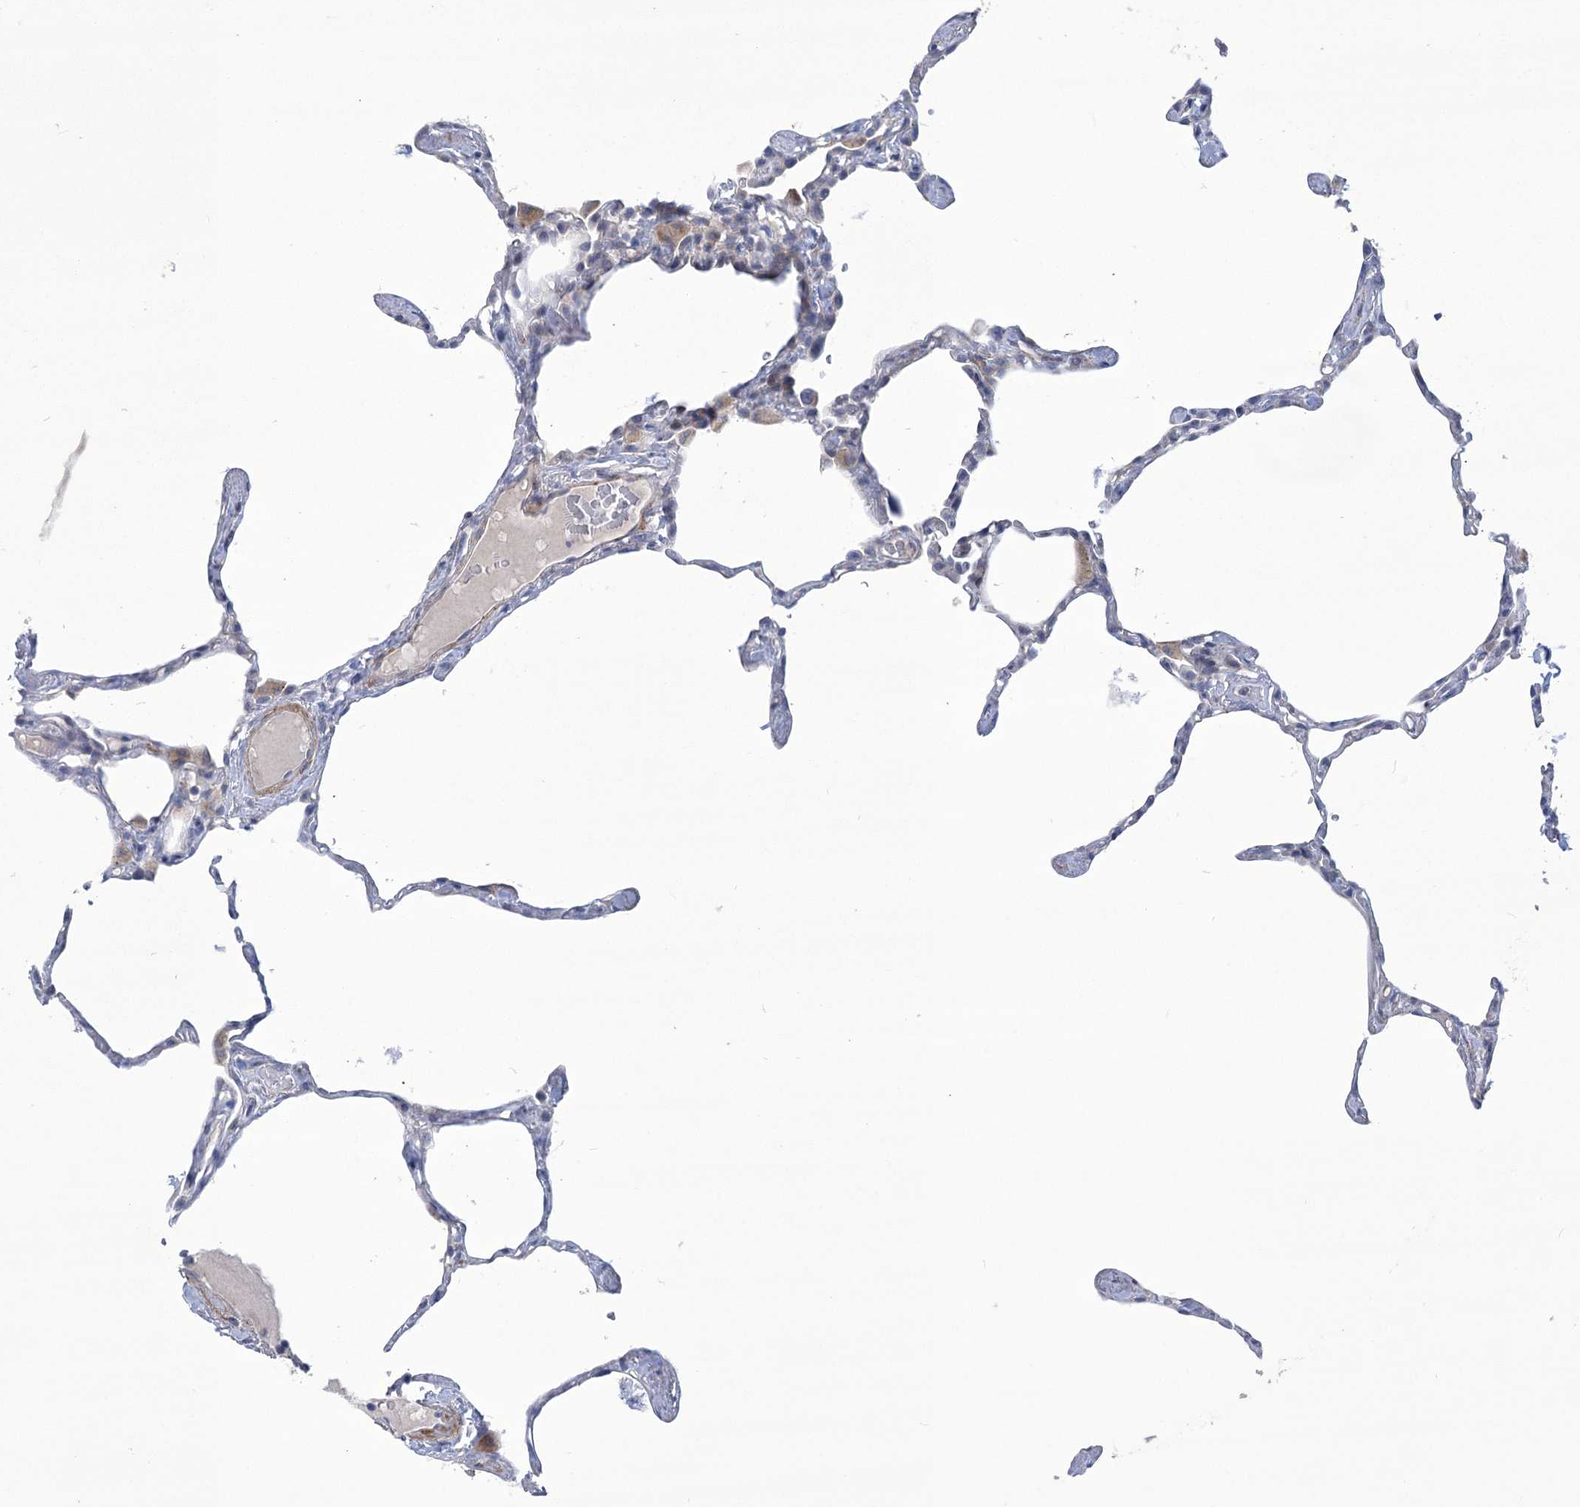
{"staining": {"intensity": "negative", "quantity": "none", "location": "none"}, "tissue": "lung", "cell_type": "Alveolar cells", "image_type": "normal", "snomed": [{"axis": "morphology", "description": "Normal tissue, NOS"}, {"axis": "topography", "description": "Lung"}], "caption": "Protein analysis of normal lung demonstrates no significant expression in alveolar cells.", "gene": "ANGPTL3", "patient": {"sex": "male", "age": 65}}